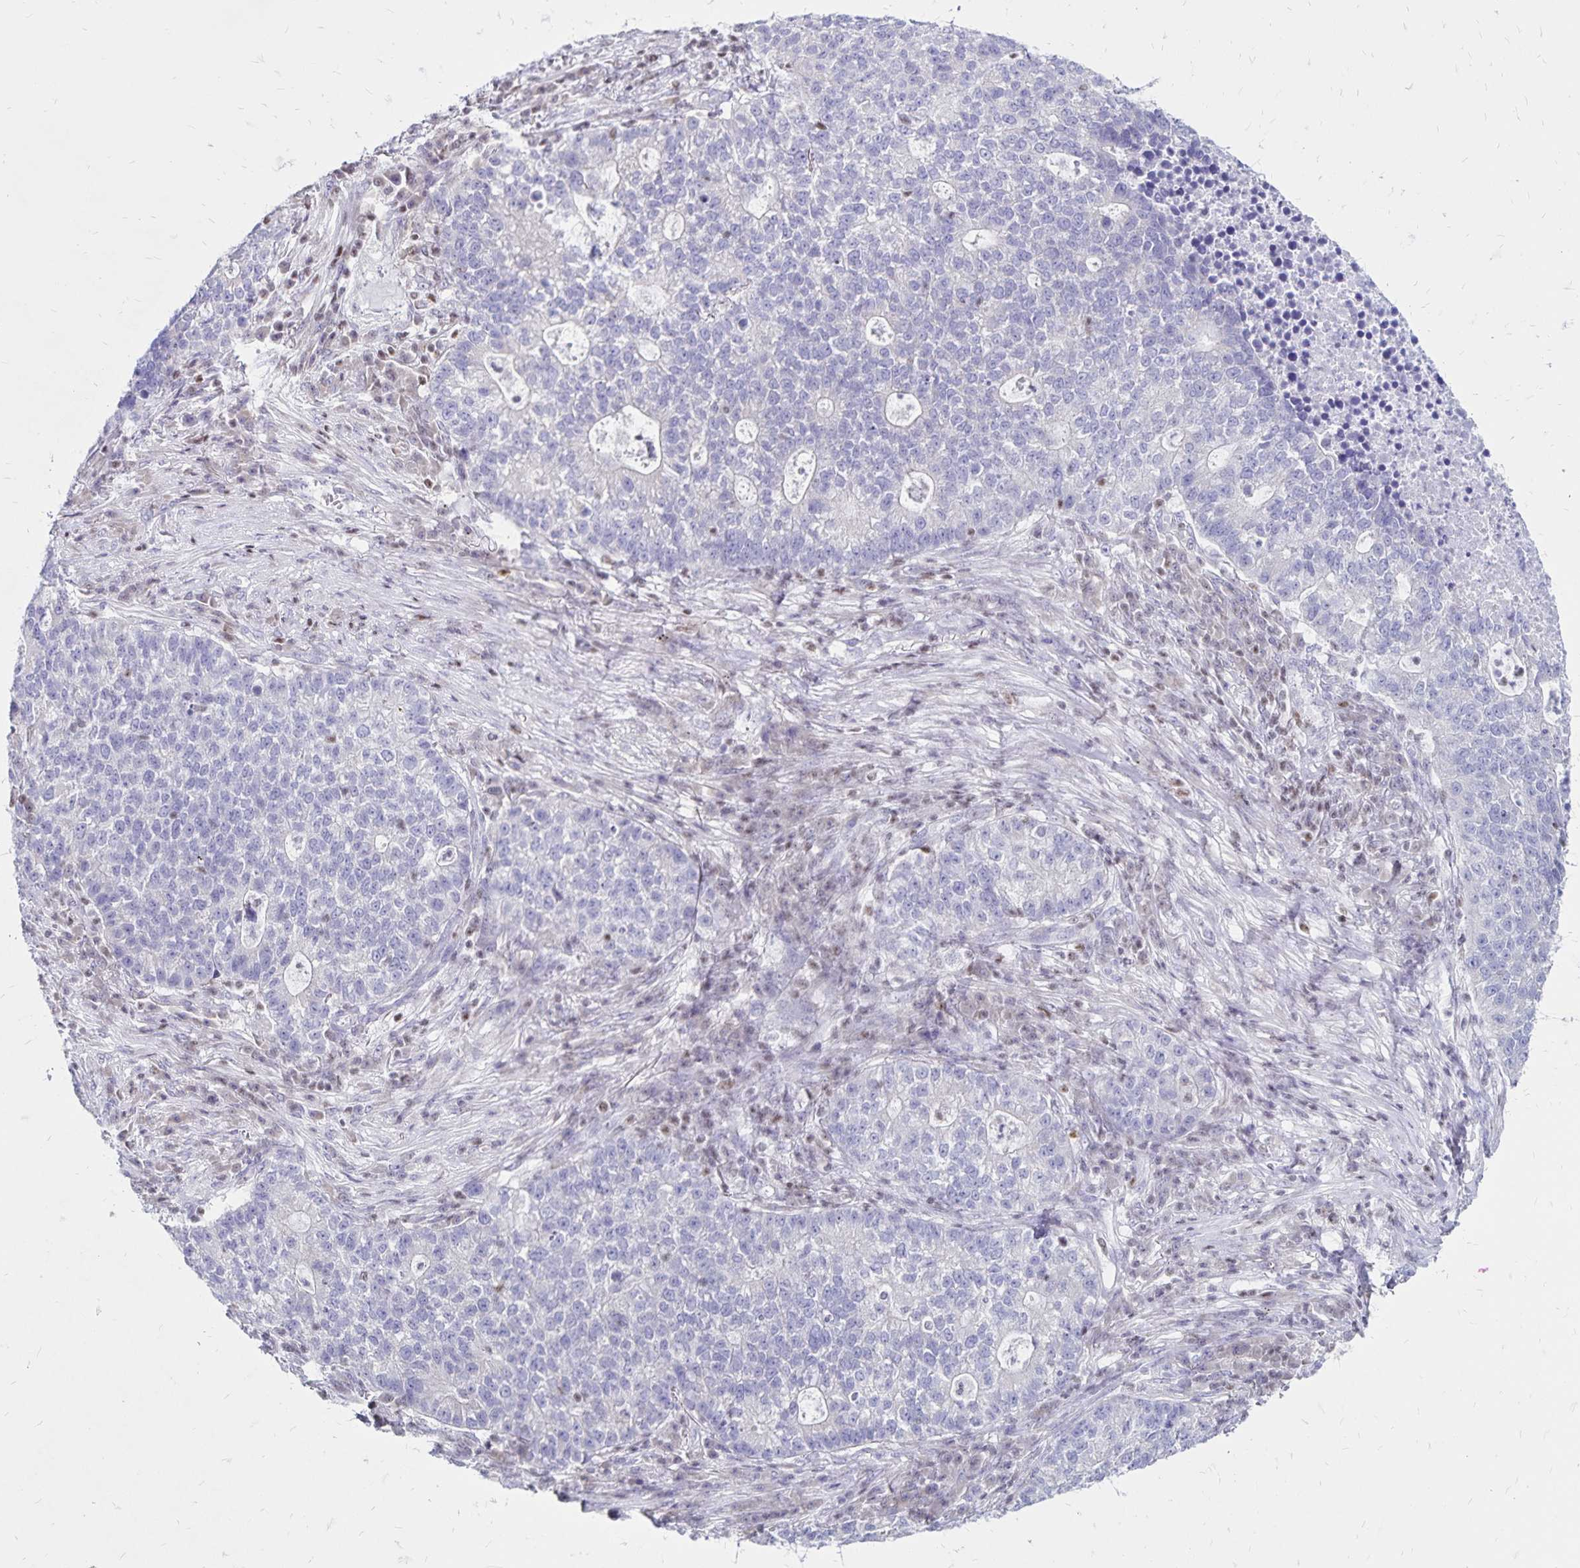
{"staining": {"intensity": "negative", "quantity": "none", "location": "none"}, "tissue": "lung cancer", "cell_type": "Tumor cells", "image_type": "cancer", "snomed": [{"axis": "morphology", "description": "Adenocarcinoma, NOS"}, {"axis": "topography", "description": "Lung"}], "caption": "Lung cancer stained for a protein using immunohistochemistry (IHC) exhibits no staining tumor cells.", "gene": "IKZF1", "patient": {"sex": "male", "age": 57}}